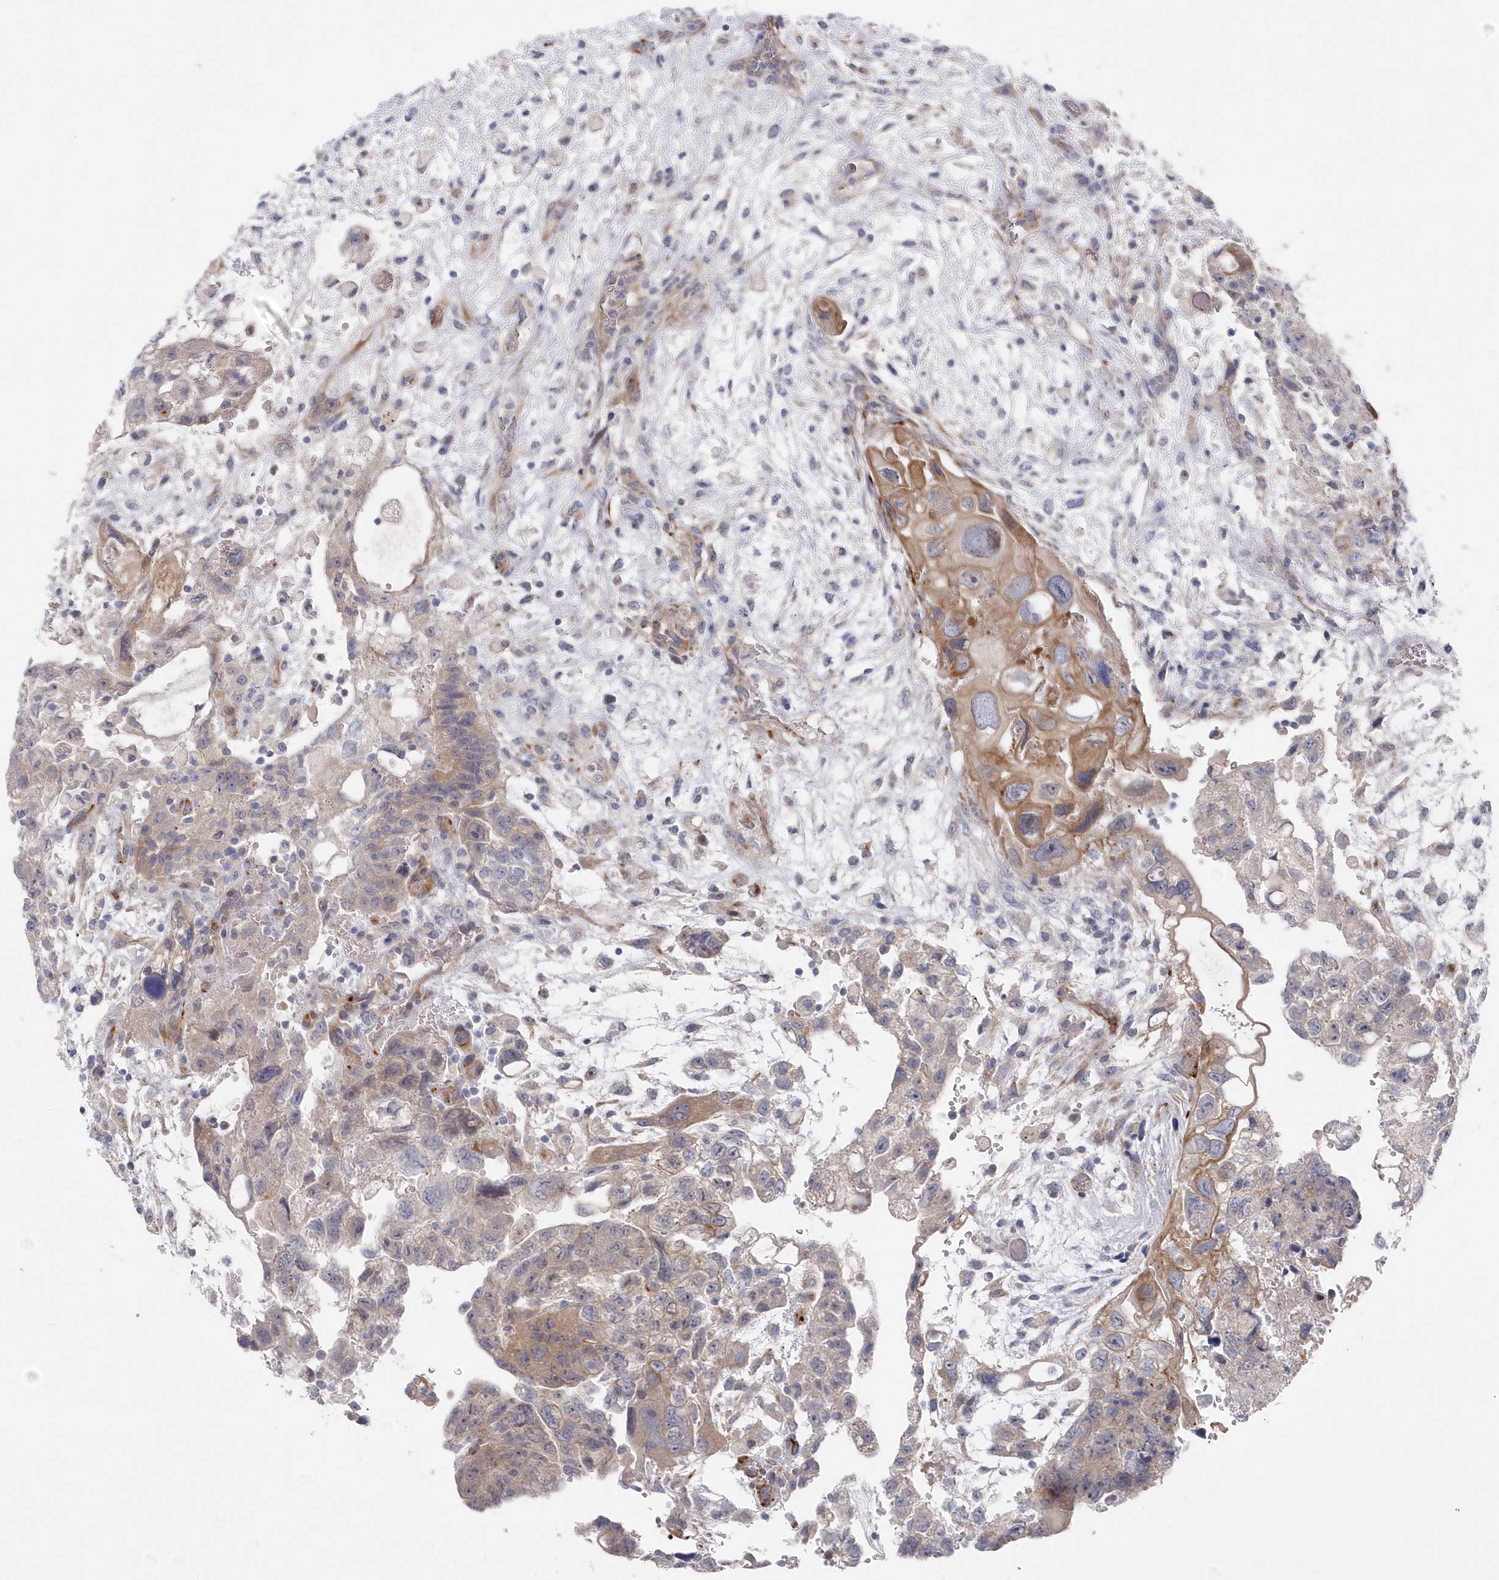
{"staining": {"intensity": "moderate", "quantity": "<25%", "location": "cytoplasmic/membranous"}, "tissue": "testis cancer", "cell_type": "Tumor cells", "image_type": "cancer", "snomed": [{"axis": "morphology", "description": "Carcinoma, Embryonal, NOS"}, {"axis": "topography", "description": "Testis"}], "caption": "Testis cancer stained with DAB (3,3'-diaminobenzidine) IHC demonstrates low levels of moderate cytoplasmic/membranous positivity in about <25% of tumor cells.", "gene": "KIAA1586", "patient": {"sex": "male", "age": 36}}